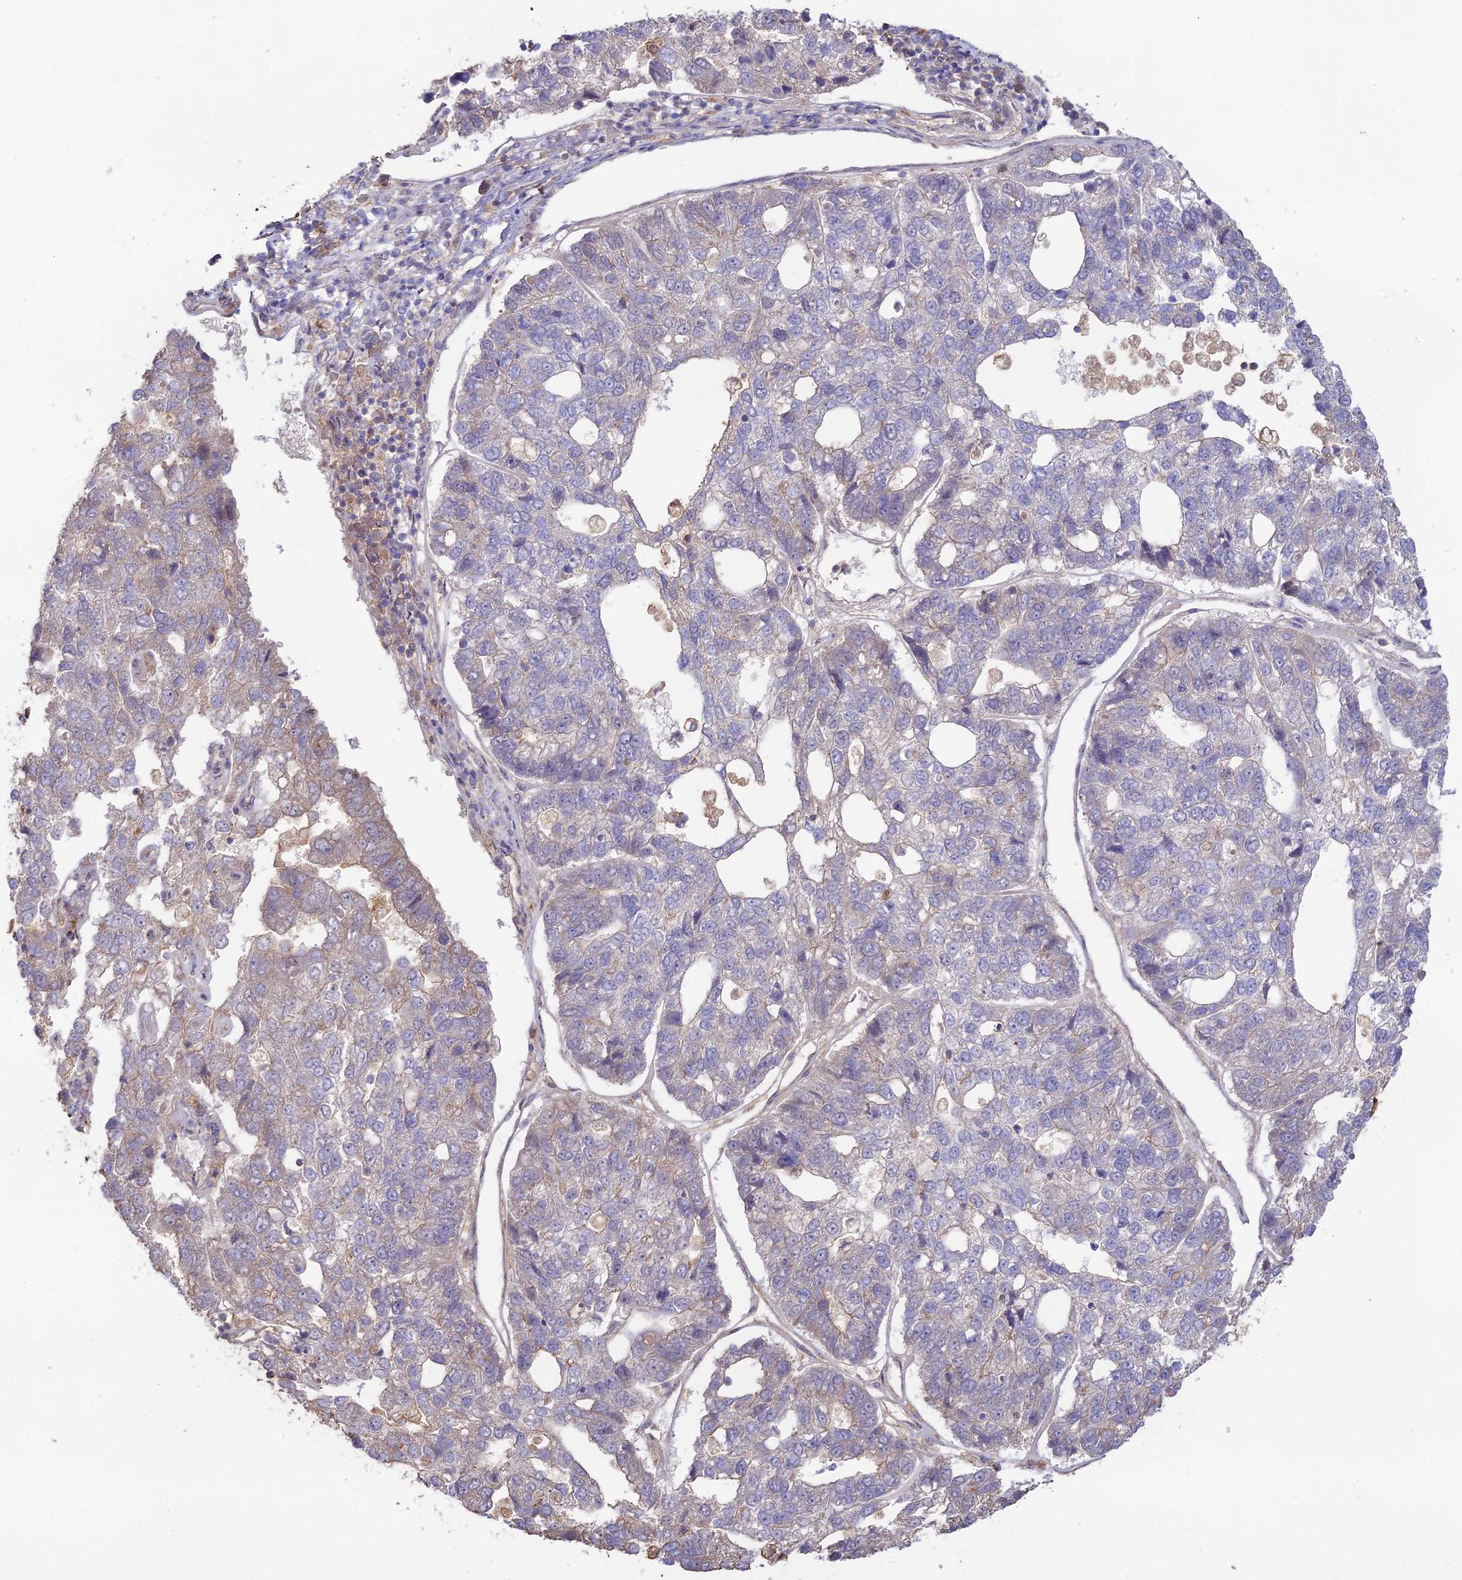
{"staining": {"intensity": "weak", "quantity": "<25%", "location": "cytoplasmic/membranous"}, "tissue": "pancreatic cancer", "cell_type": "Tumor cells", "image_type": "cancer", "snomed": [{"axis": "morphology", "description": "Adenocarcinoma, NOS"}, {"axis": "topography", "description": "Pancreas"}], "caption": "Micrograph shows no significant protein staining in tumor cells of pancreatic adenocarcinoma.", "gene": "CLCF1", "patient": {"sex": "female", "age": 61}}